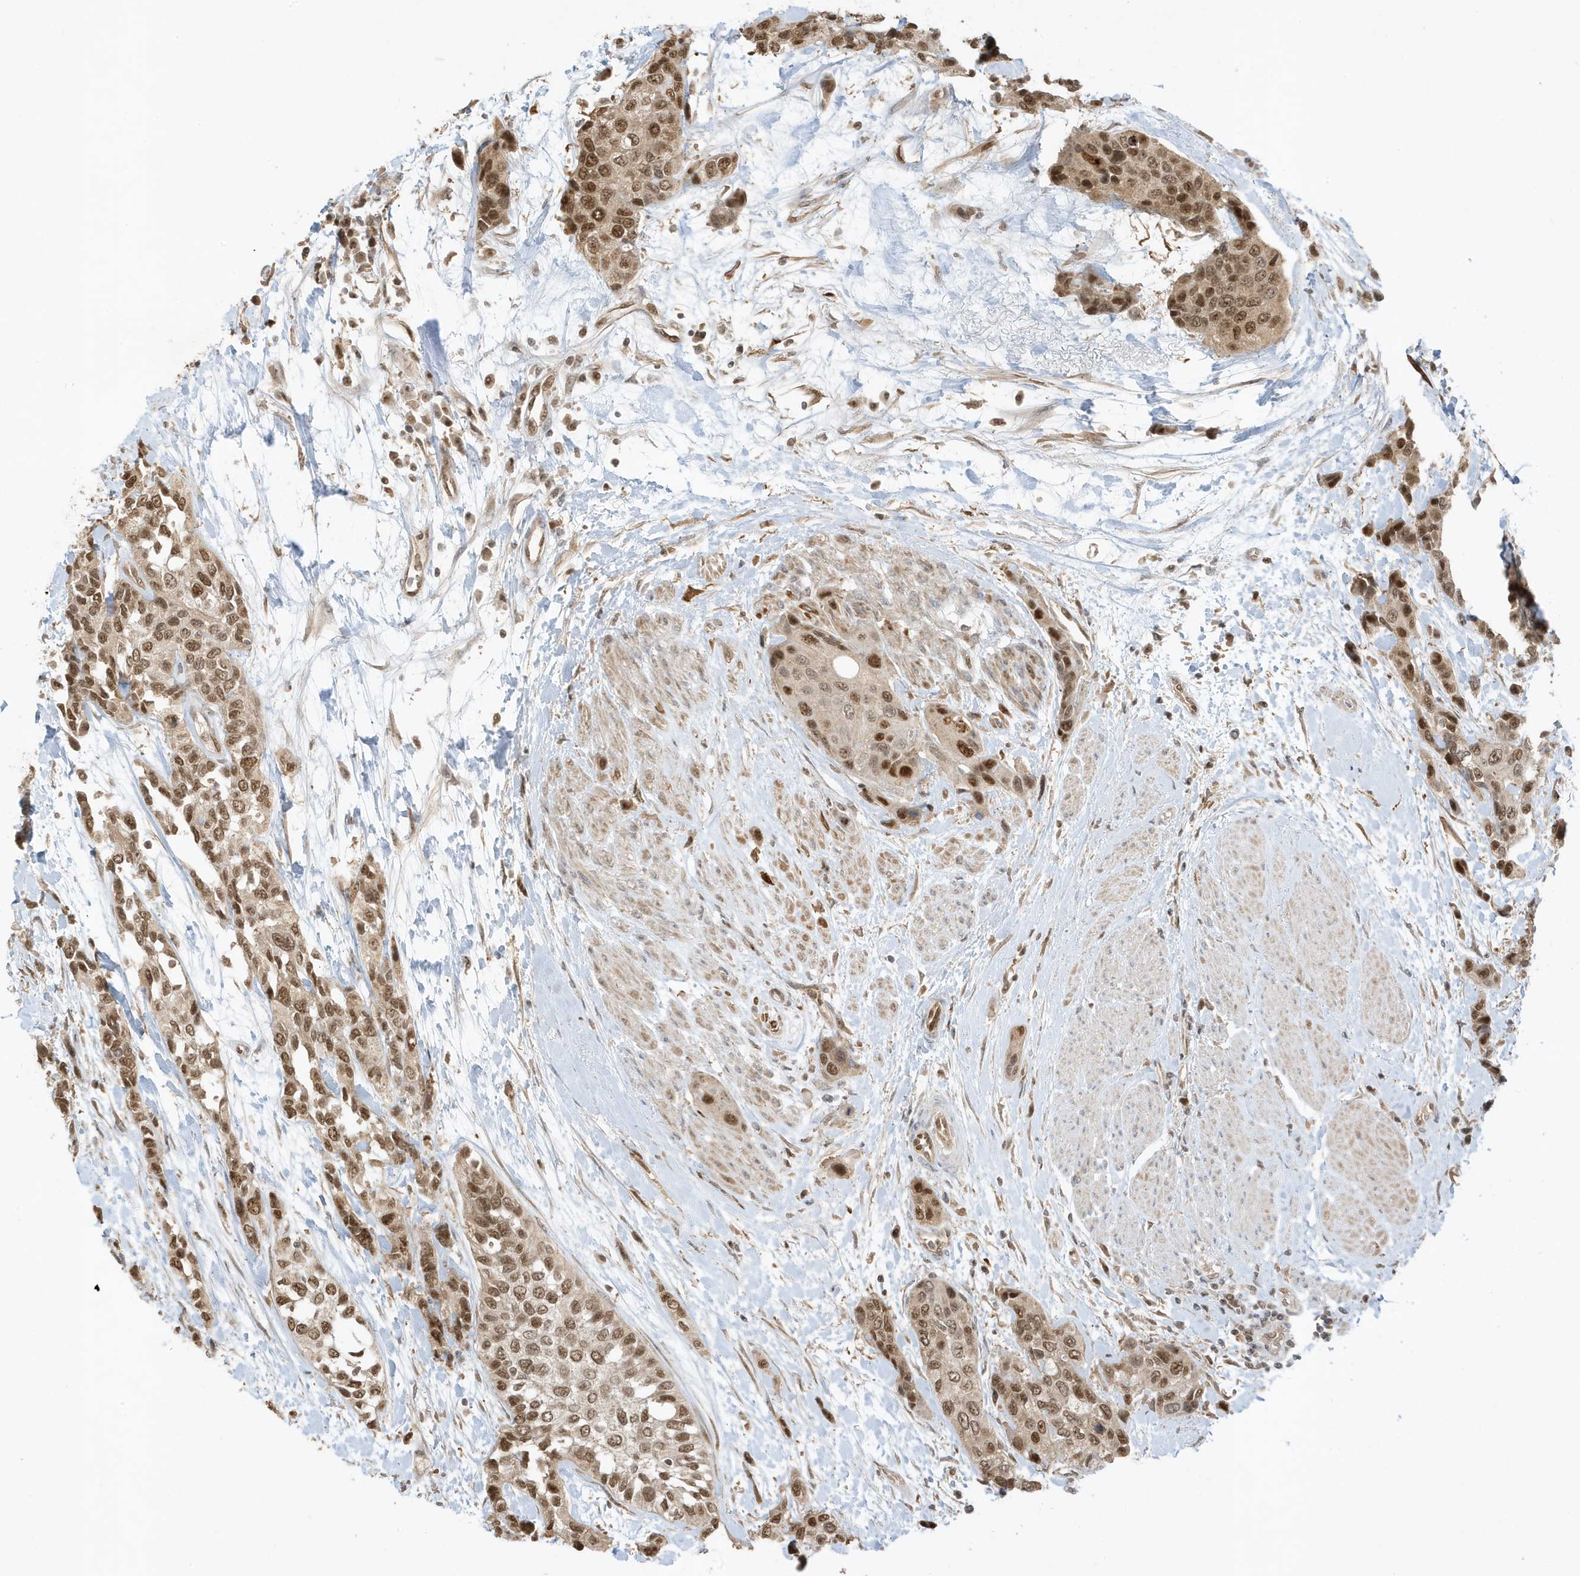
{"staining": {"intensity": "moderate", "quantity": ">75%", "location": "nuclear"}, "tissue": "urothelial cancer", "cell_type": "Tumor cells", "image_type": "cancer", "snomed": [{"axis": "morphology", "description": "Normal tissue, NOS"}, {"axis": "morphology", "description": "Urothelial carcinoma, High grade"}, {"axis": "topography", "description": "Vascular tissue"}, {"axis": "topography", "description": "Urinary bladder"}], "caption": "This is an image of immunohistochemistry staining of urothelial cancer, which shows moderate expression in the nuclear of tumor cells.", "gene": "ZBTB41", "patient": {"sex": "female", "age": 56}}